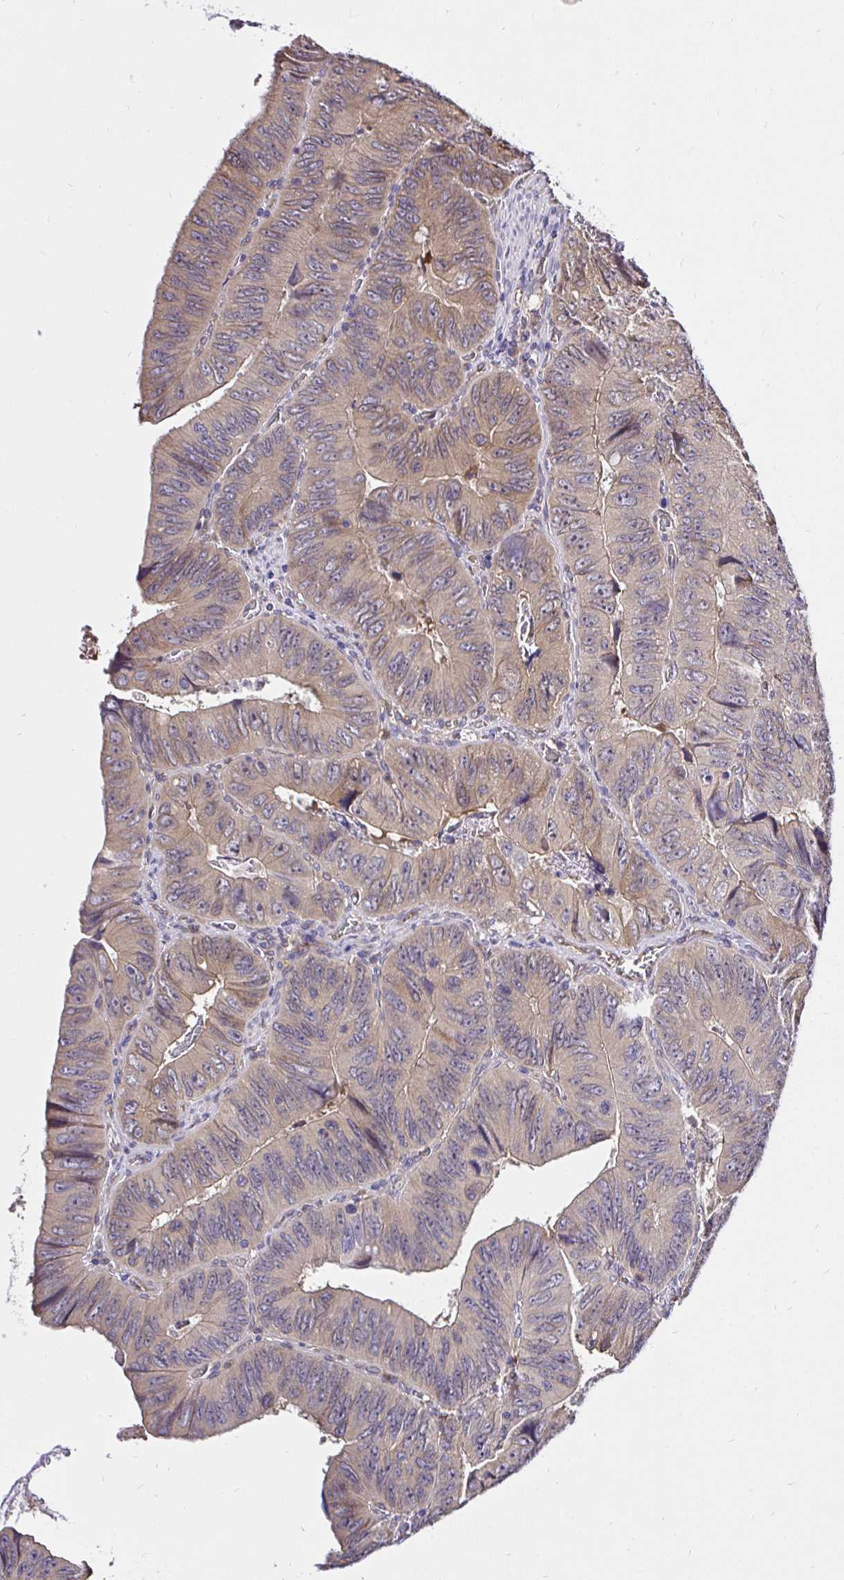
{"staining": {"intensity": "weak", "quantity": ">75%", "location": "cytoplasmic/membranous"}, "tissue": "colorectal cancer", "cell_type": "Tumor cells", "image_type": "cancer", "snomed": [{"axis": "morphology", "description": "Adenocarcinoma, NOS"}, {"axis": "topography", "description": "Colon"}], "caption": "This image demonstrates immunohistochemistry staining of adenocarcinoma (colorectal), with low weak cytoplasmic/membranous expression in about >75% of tumor cells.", "gene": "CCDC122", "patient": {"sex": "female", "age": 84}}